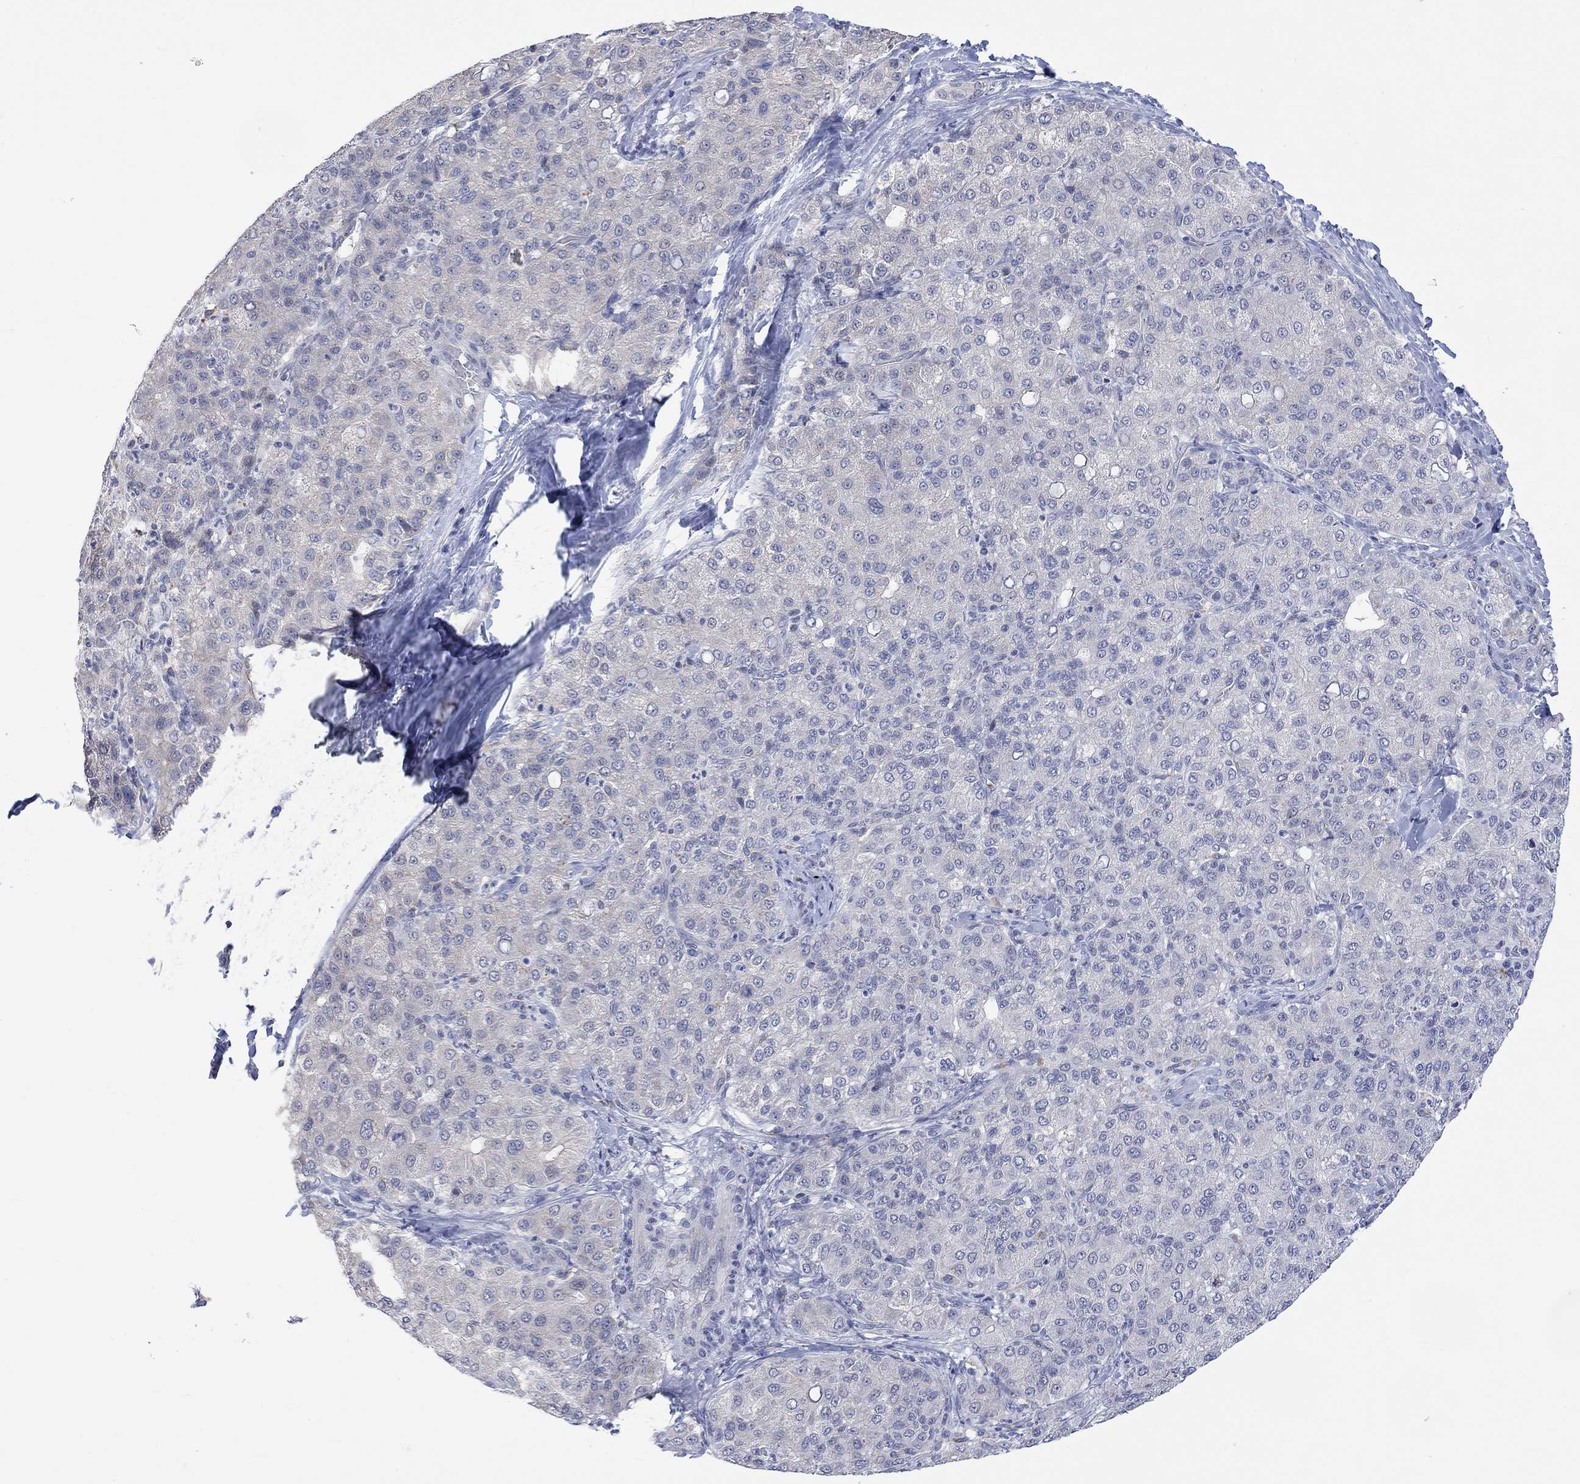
{"staining": {"intensity": "negative", "quantity": "none", "location": "none"}, "tissue": "liver cancer", "cell_type": "Tumor cells", "image_type": "cancer", "snomed": [{"axis": "morphology", "description": "Carcinoma, Hepatocellular, NOS"}, {"axis": "topography", "description": "Liver"}], "caption": "The image displays no staining of tumor cells in liver cancer (hepatocellular carcinoma).", "gene": "DCX", "patient": {"sex": "male", "age": 65}}